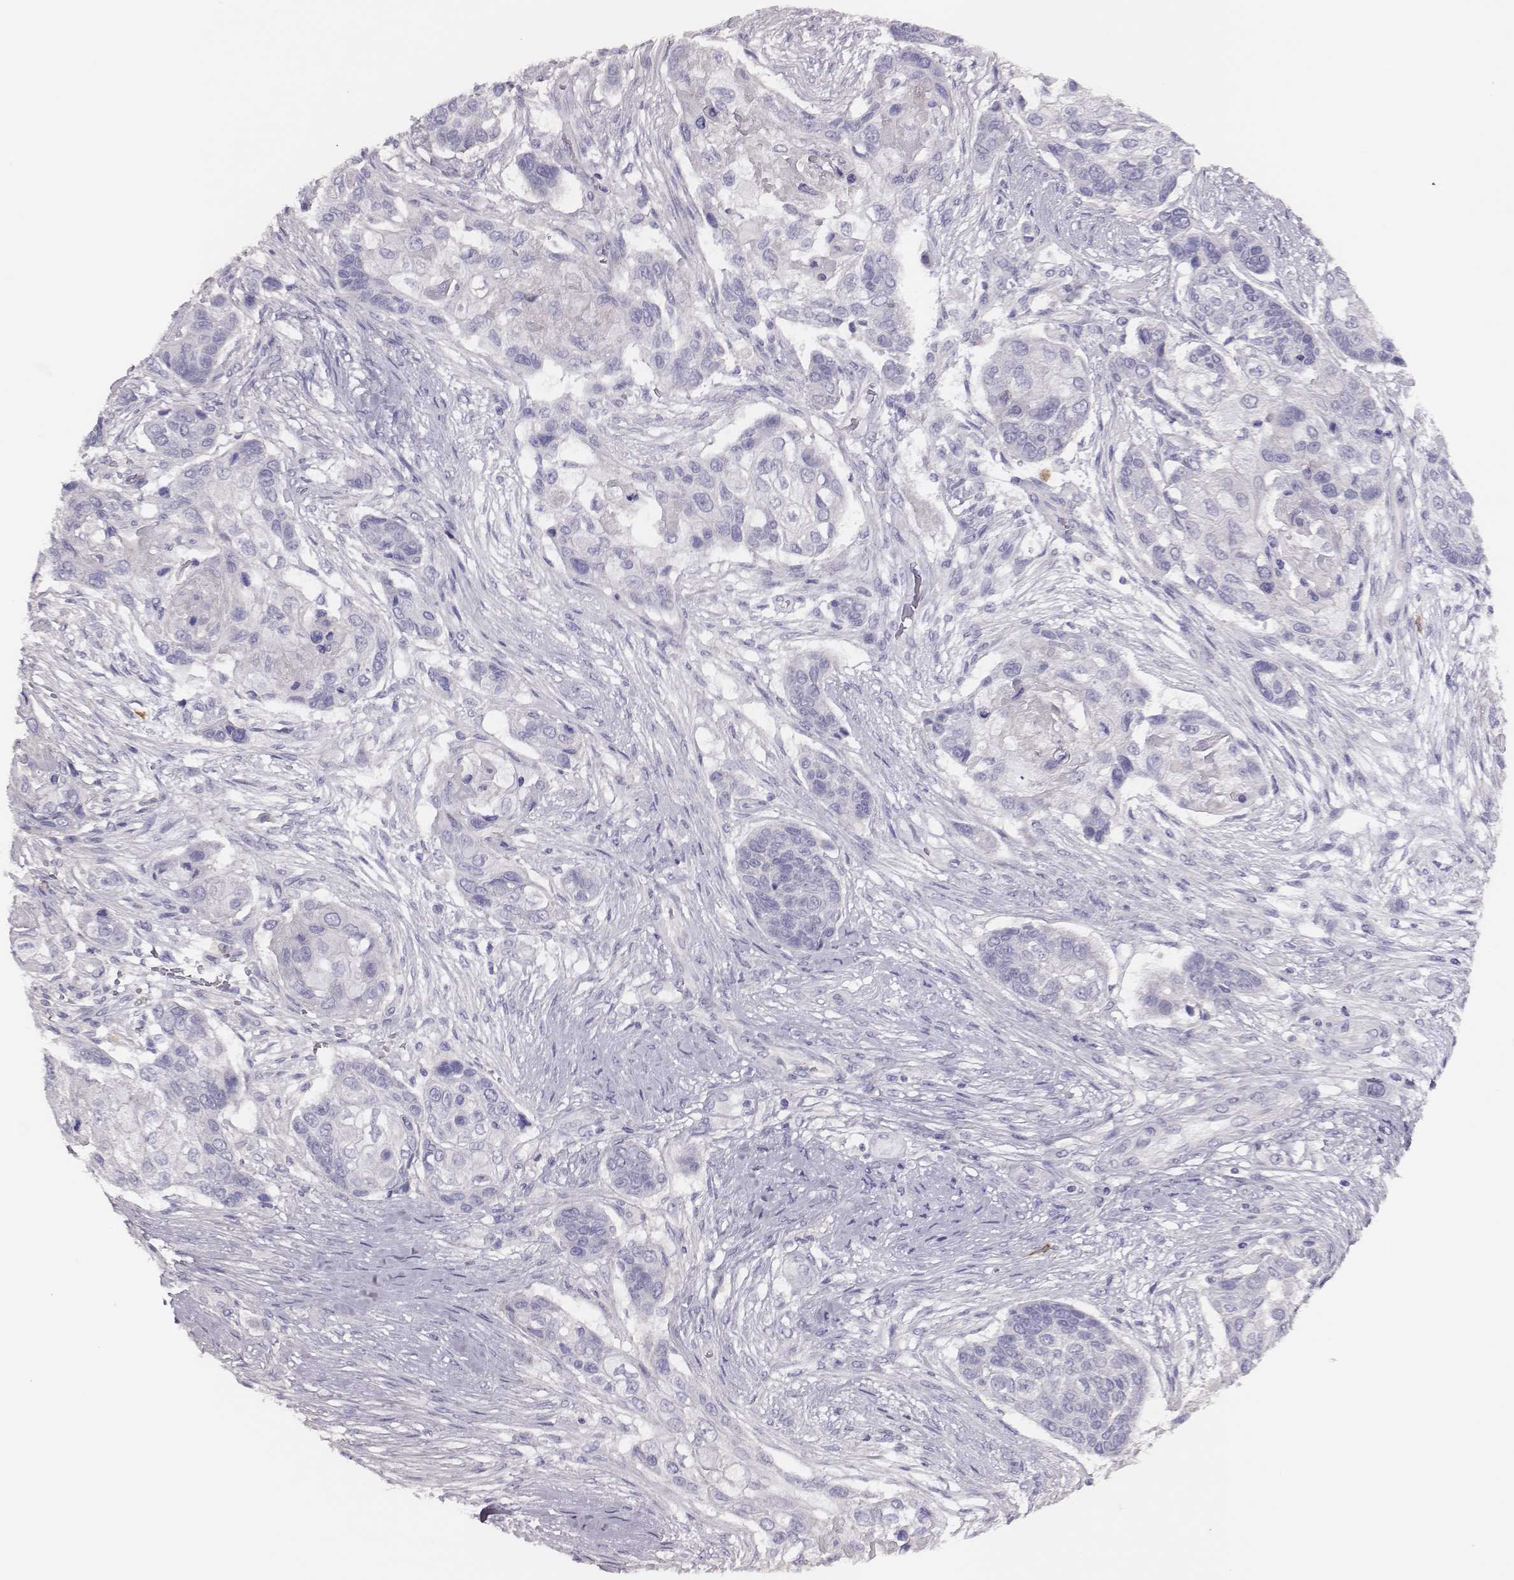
{"staining": {"intensity": "negative", "quantity": "none", "location": "none"}, "tissue": "lung cancer", "cell_type": "Tumor cells", "image_type": "cancer", "snomed": [{"axis": "morphology", "description": "Squamous cell carcinoma, NOS"}, {"axis": "topography", "description": "Lung"}], "caption": "There is no significant positivity in tumor cells of lung squamous cell carcinoma. The staining is performed using DAB (3,3'-diaminobenzidine) brown chromogen with nuclei counter-stained in using hematoxylin.", "gene": "P2RY10", "patient": {"sex": "male", "age": 69}}